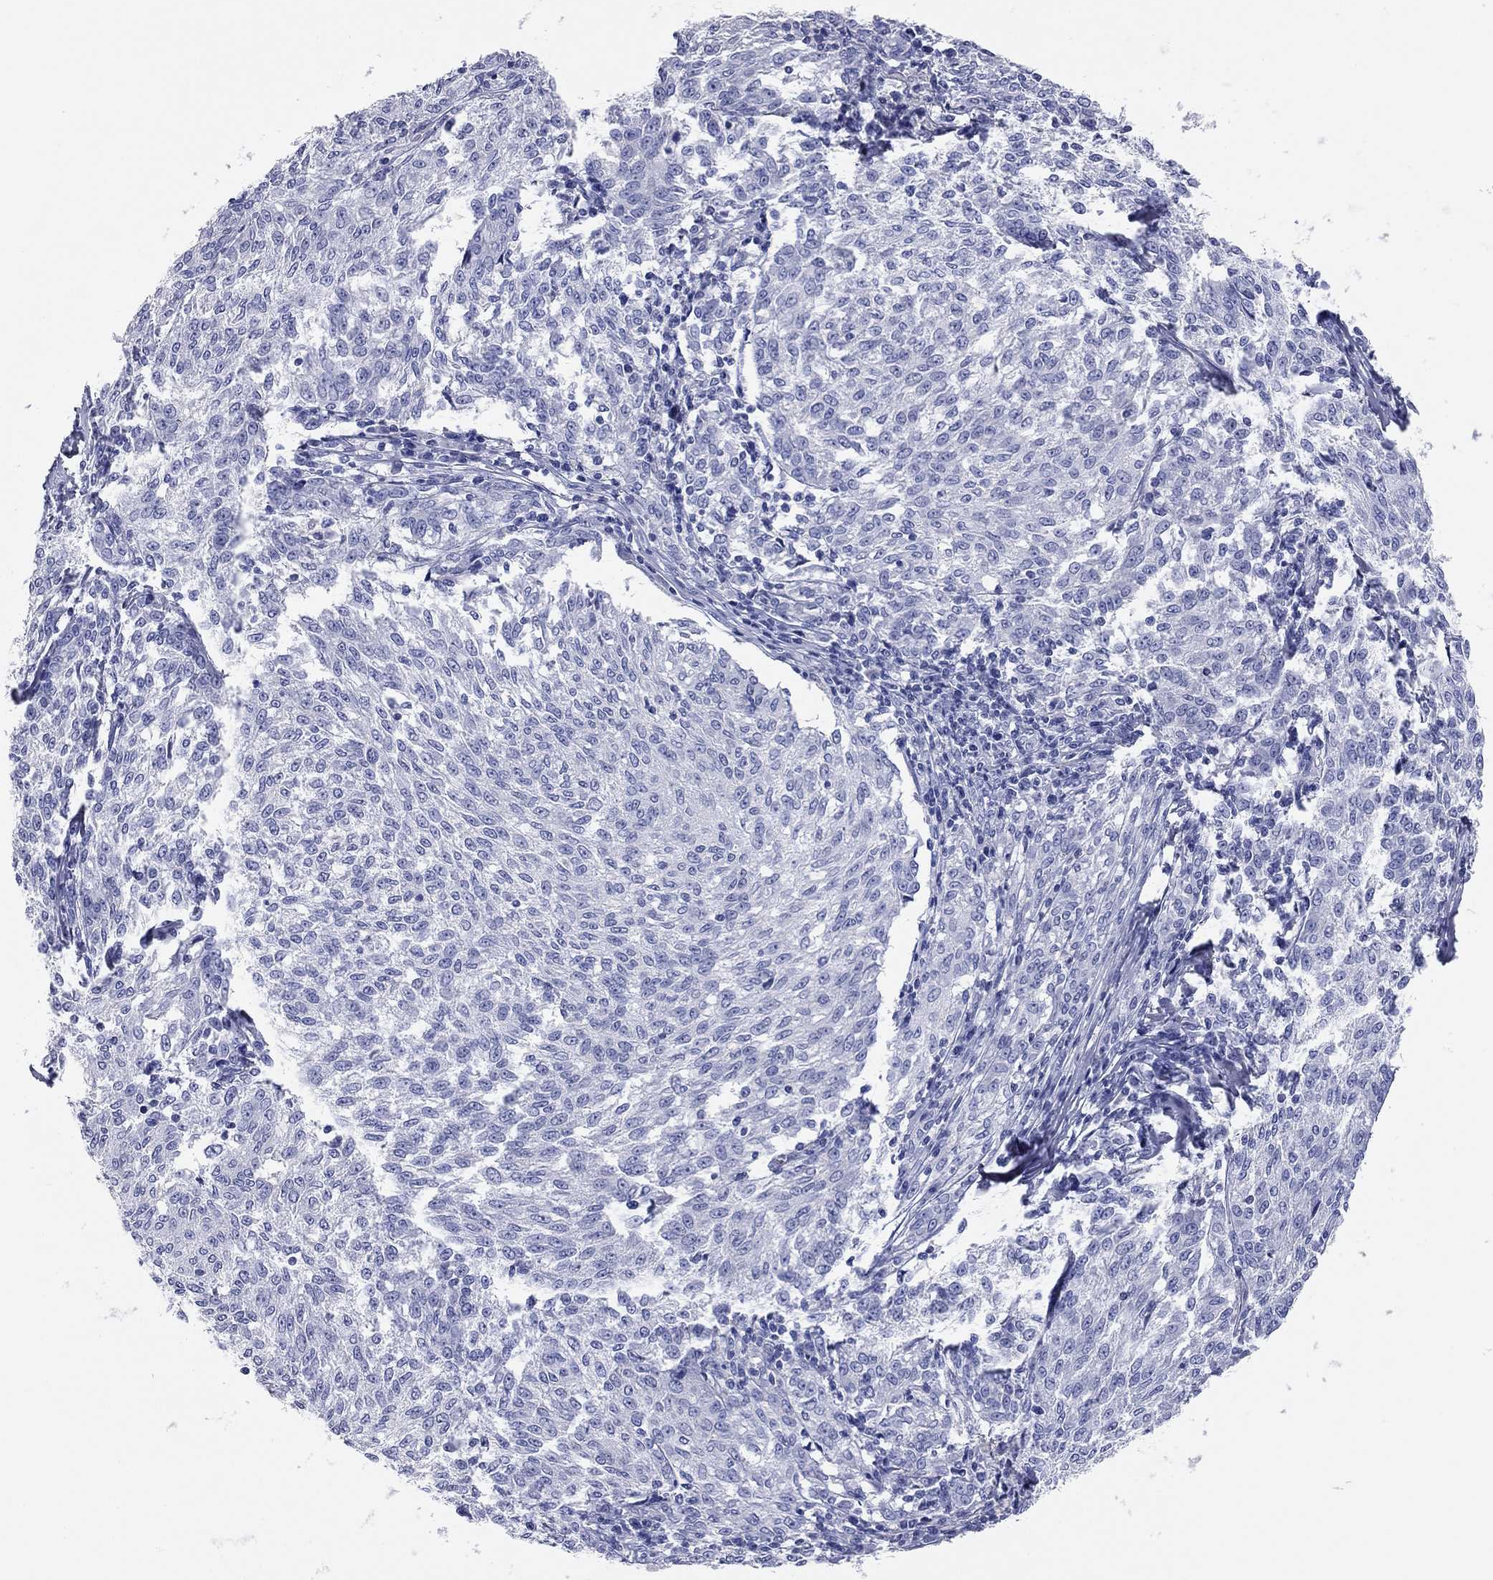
{"staining": {"intensity": "negative", "quantity": "none", "location": "none"}, "tissue": "melanoma", "cell_type": "Tumor cells", "image_type": "cancer", "snomed": [{"axis": "morphology", "description": "Malignant melanoma, NOS"}, {"axis": "topography", "description": "Skin"}], "caption": "A micrograph of human malignant melanoma is negative for staining in tumor cells.", "gene": "TMEM221", "patient": {"sex": "female", "age": 72}}